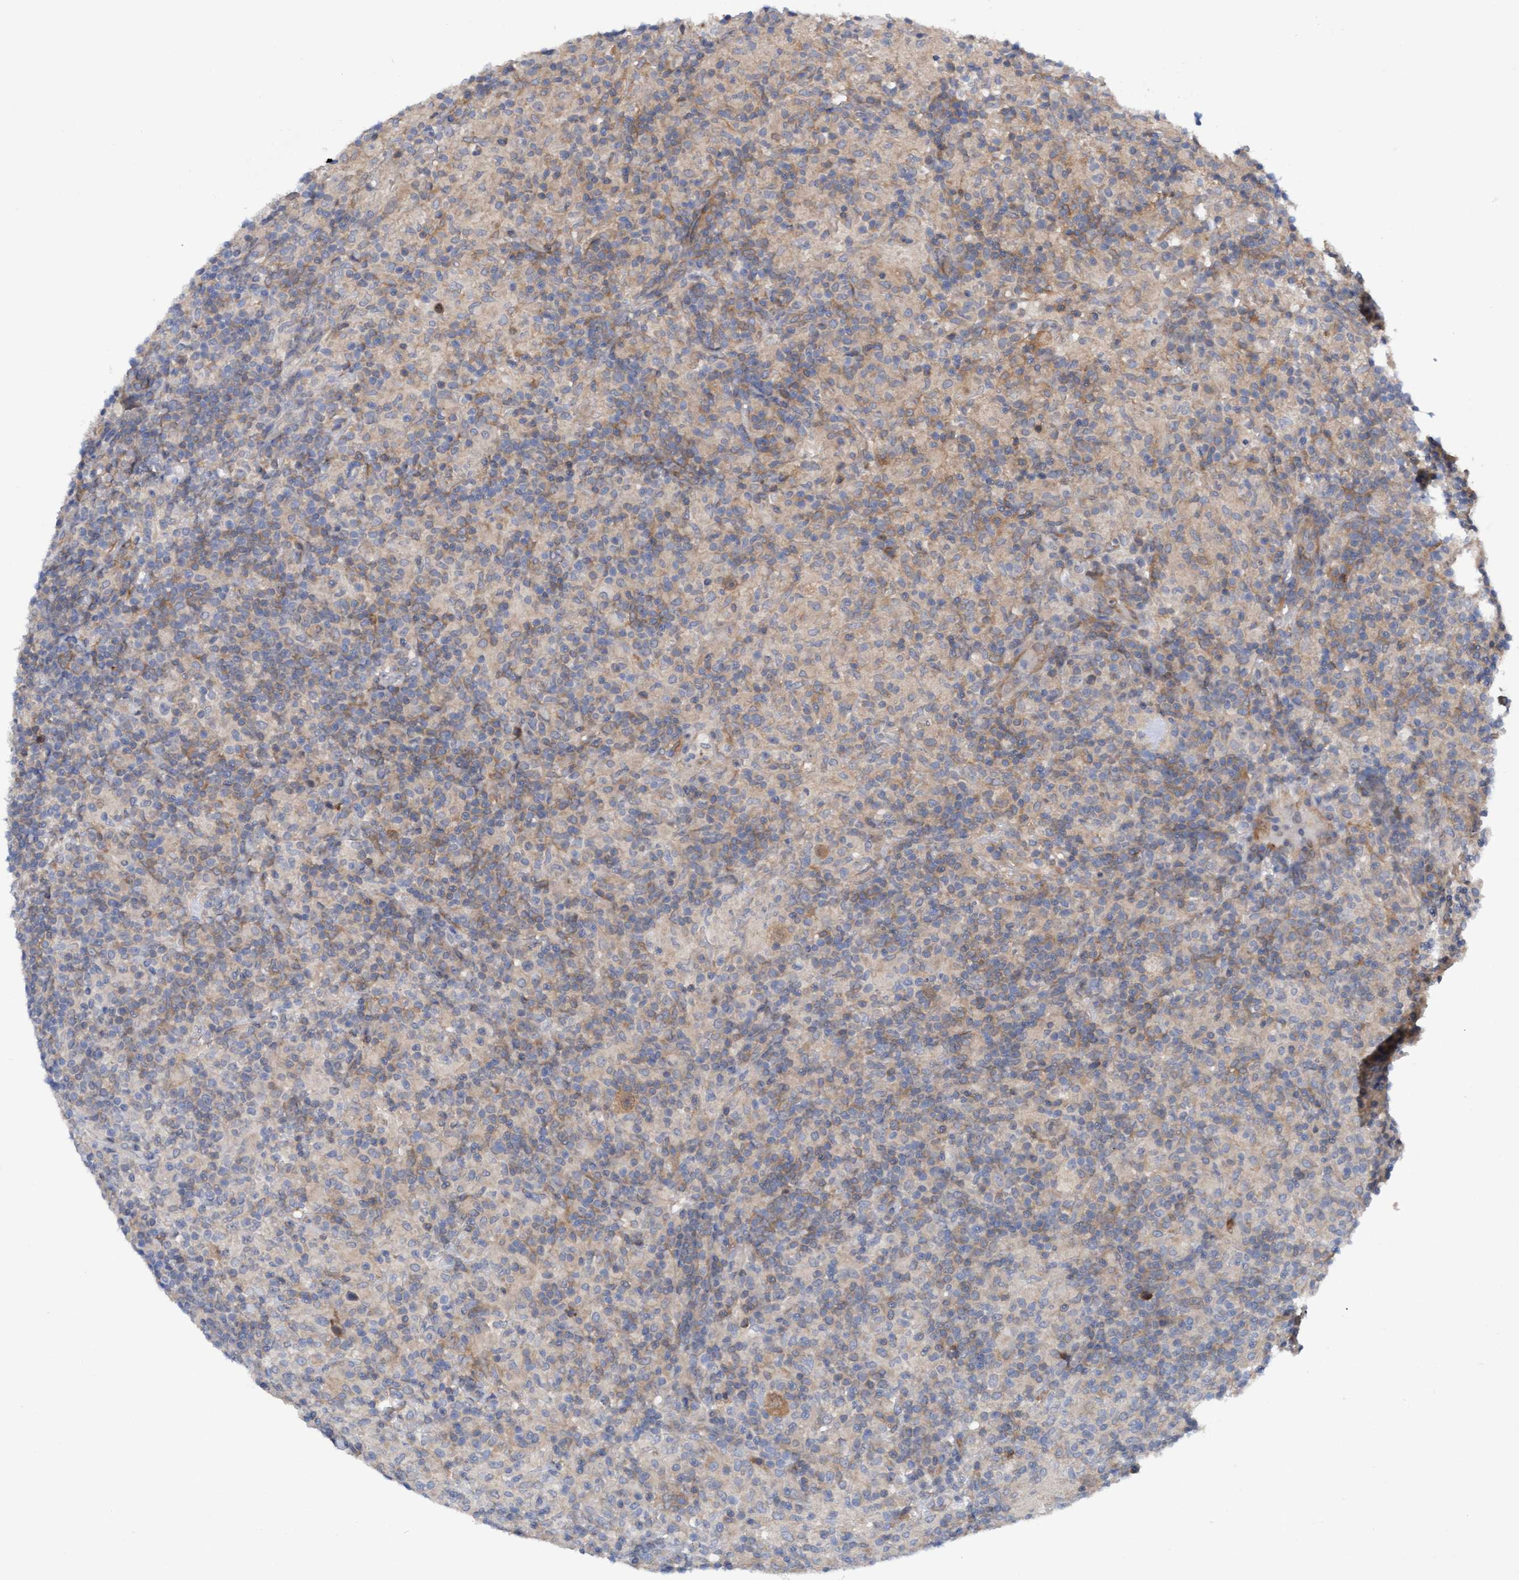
{"staining": {"intensity": "weak", "quantity": "25%-75%", "location": "cytoplasmic/membranous"}, "tissue": "lymphoma", "cell_type": "Tumor cells", "image_type": "cancer", "snomed": [{"axis": "morphology", "description": "Hodgkin's disease, NOS"}, {"axis": "topography", "description": "Lymph node"}], "caption": "Tumor cells reveal low levels of weak cytoplasmic/membranous staining in approximately 25%-75% of cells in human Hodgkin's disease.", "gene": "PLCD1", "patient": {"sex": "male", "age": 70}}